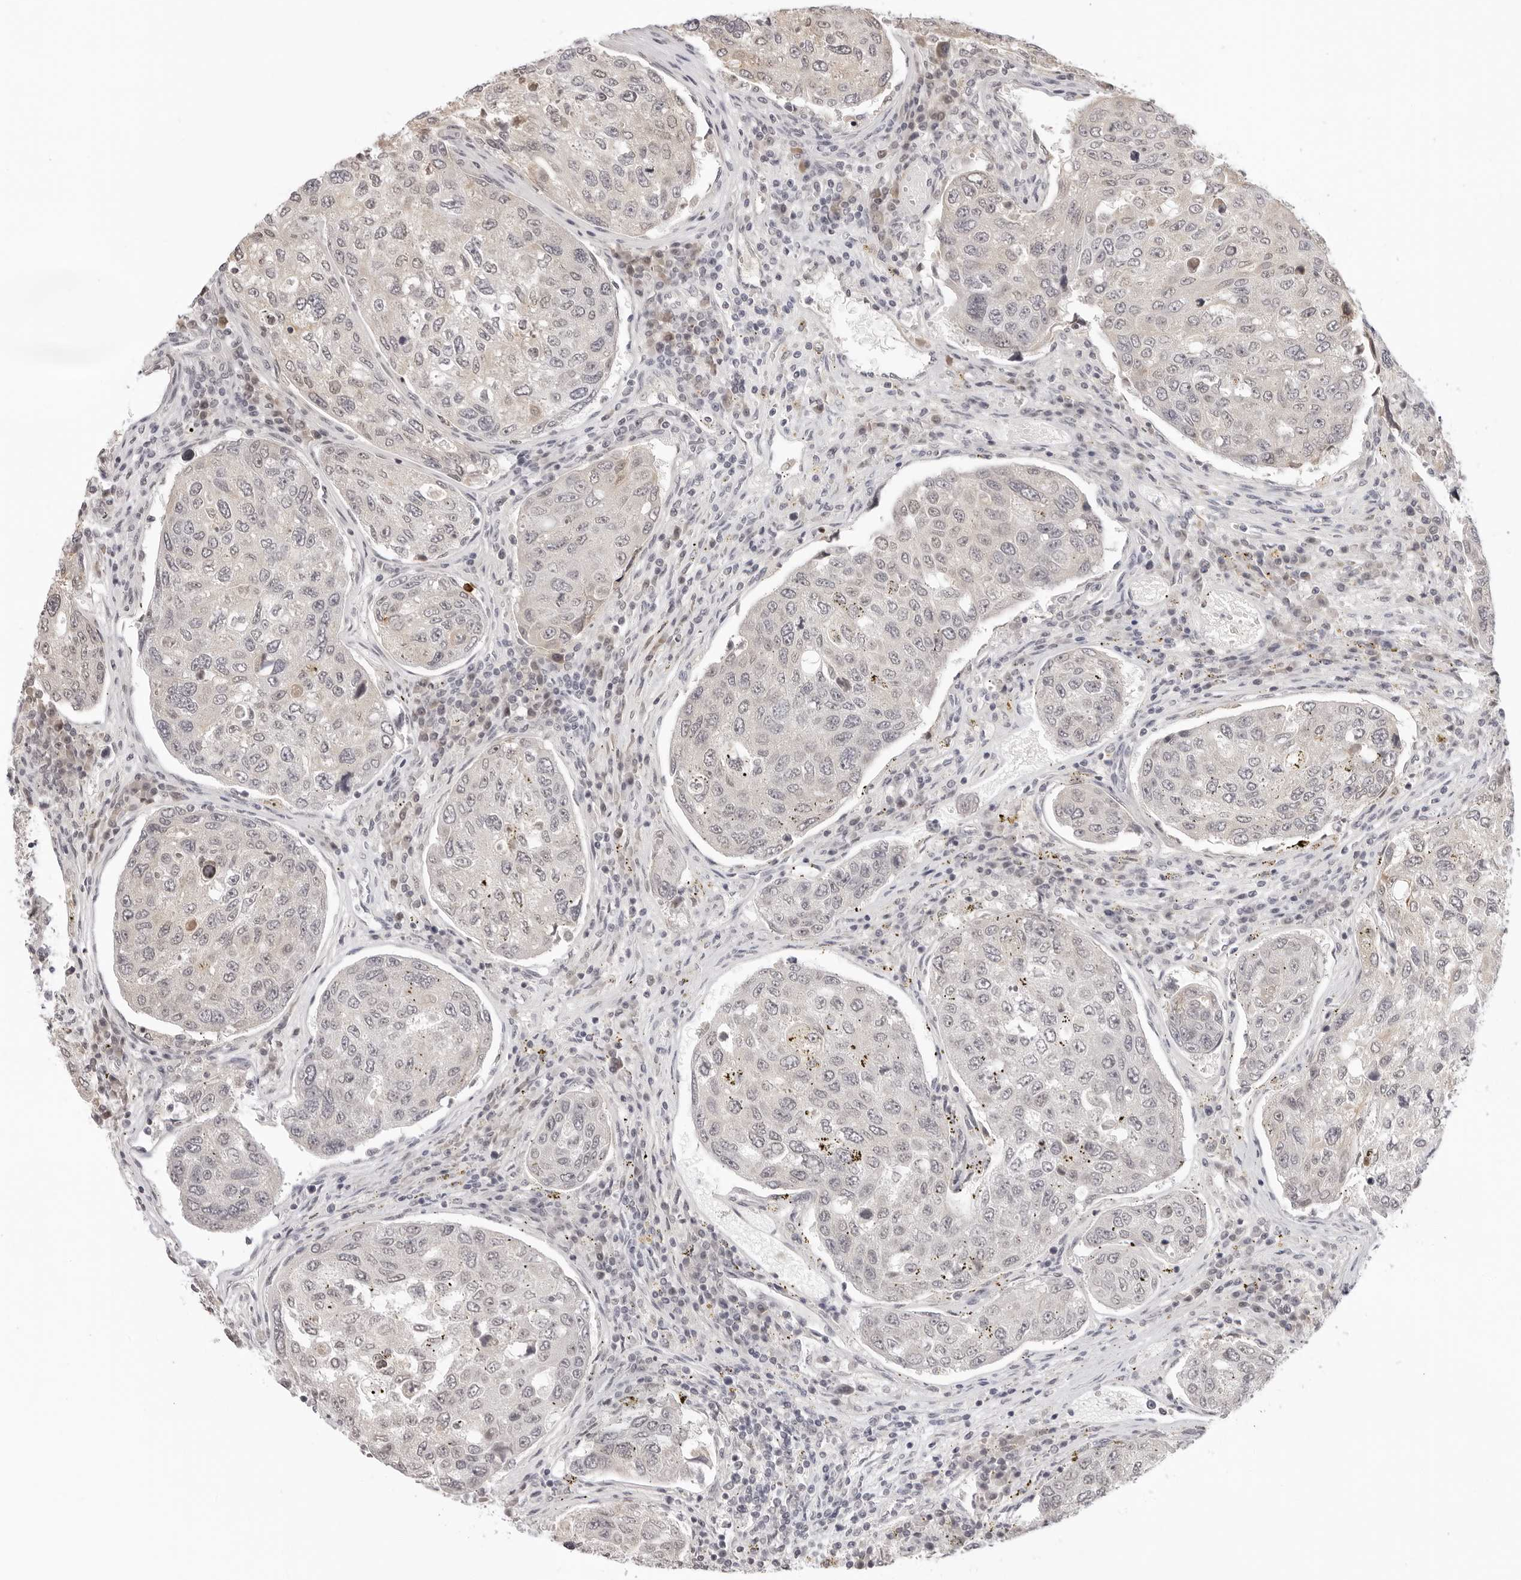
{"staining": {"intensity": "negative", "quantity": "none", "location": "none"}, "tissue": "urothelial cancer", "cell_type": "Tumor cells", "image_type": "cancer", "snomed": [{"axis": "morphology", "description": "Urothelial carcinoma, High grade"}, {"axis": "topography", "description": "Lymph node"}, {"axis": "topography", "description": "Urinary bladder"}], "caption": "Tumor cells are negative for brown protein staining in urothelial cancer.", "gene": "STRADB", "patient": {"sex": "male", "age": 51}}